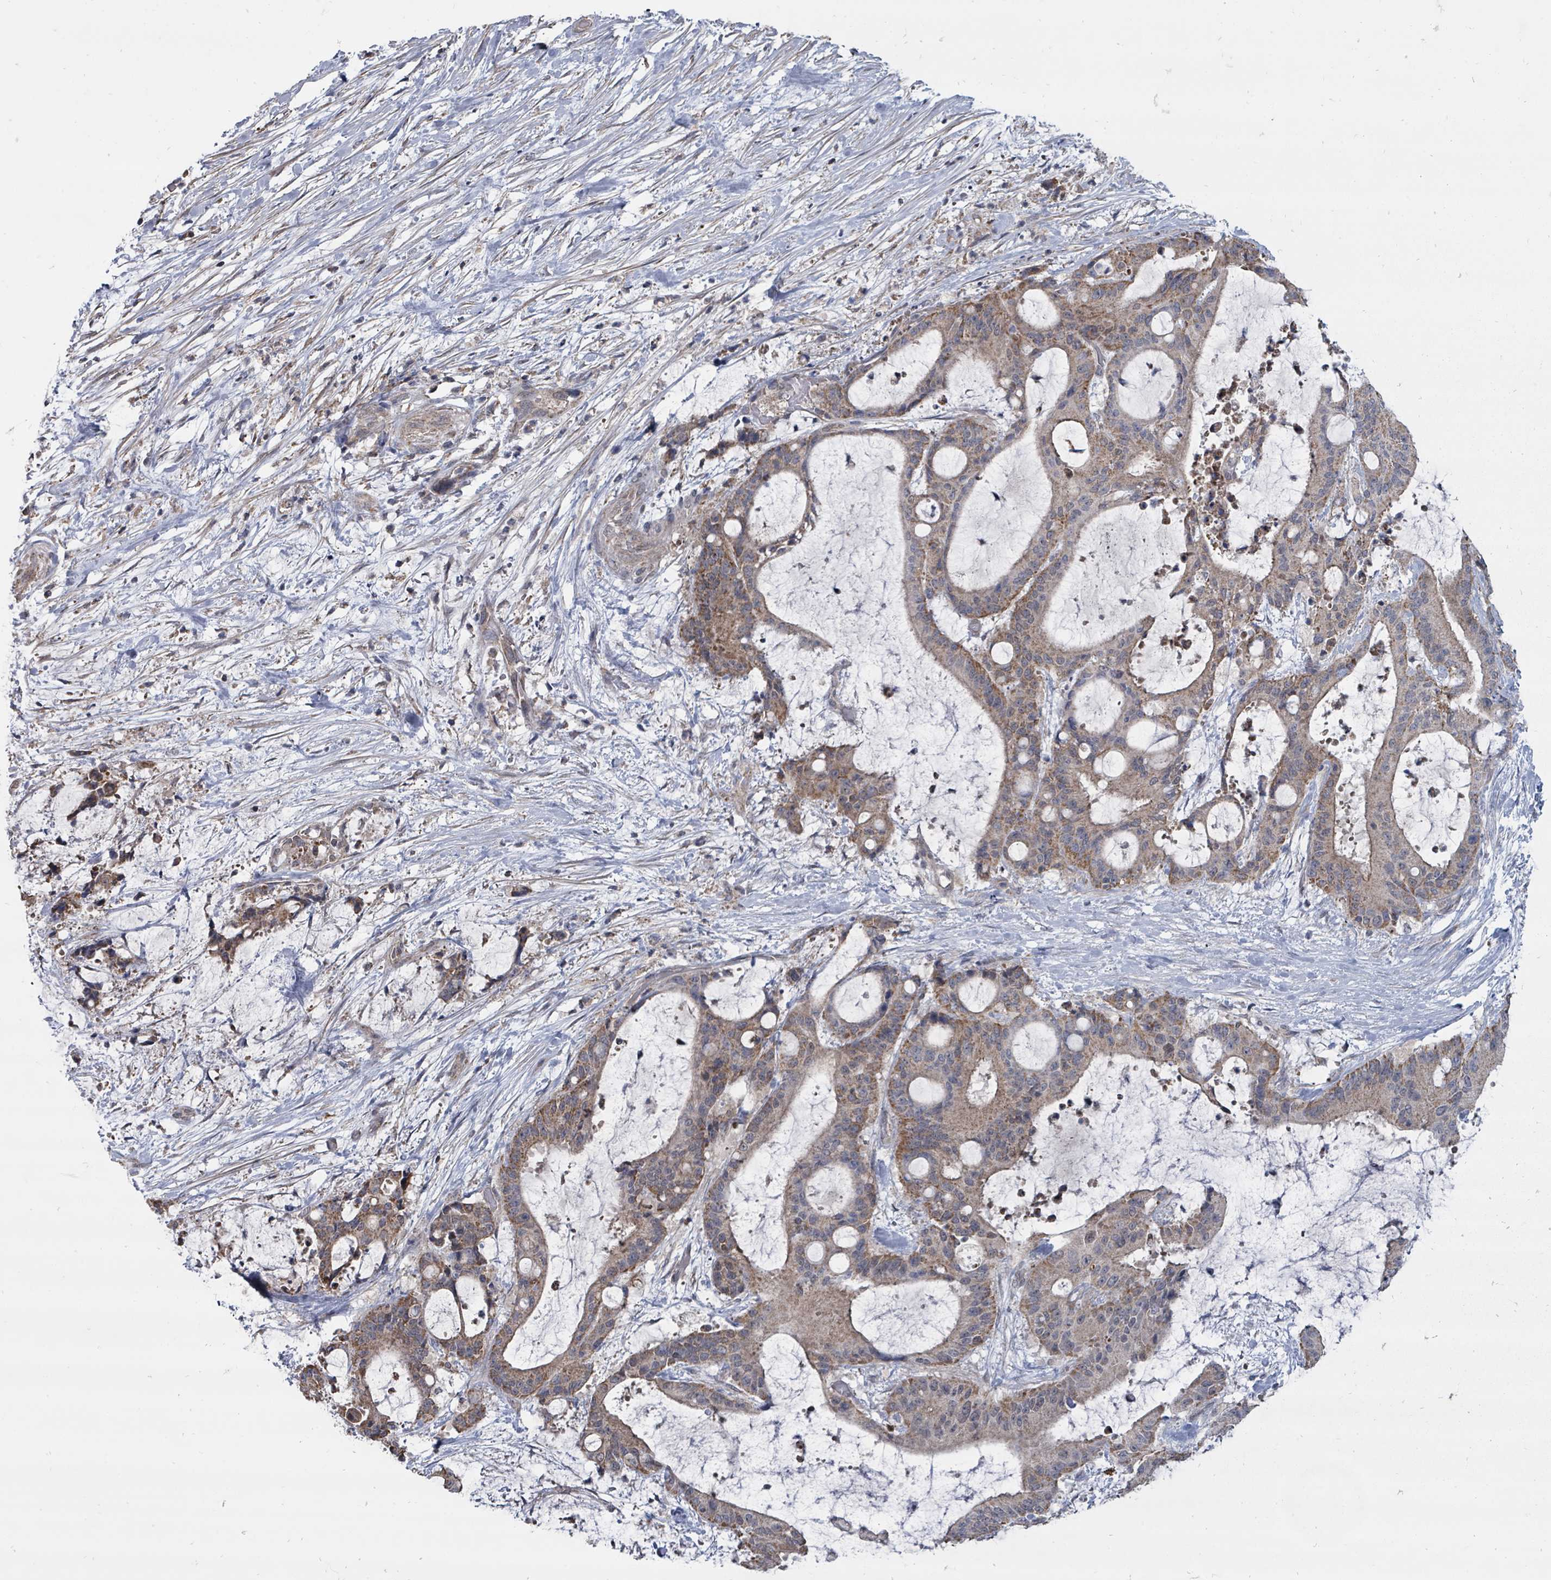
{"staining": {"intensity": "moderate", "quantity": "<25%", "location": "cytoplasmic/membranous"}, "tissue": "liver cancer", "cell_type": "Tumor cells", "image_type": "cancer", "snomed": [{"axis": "morphology", "description": "Normal tissue, NOS"}, {"axis": "morphology", "description": "Cholangiocarcinoma"}, {"axis": "topography", "description": "Liver"}, {"axis": "topography", "description": "Peripheral nerve tissue"}], "caption": "Protein staining demonstrates moderate cytoplasmic/membranous staining in approximately <25% of tumor cells in liver cholangiocarcinoma.", "gene": "MAGOHB", "patient": {"sex": "female", "age": 73}}